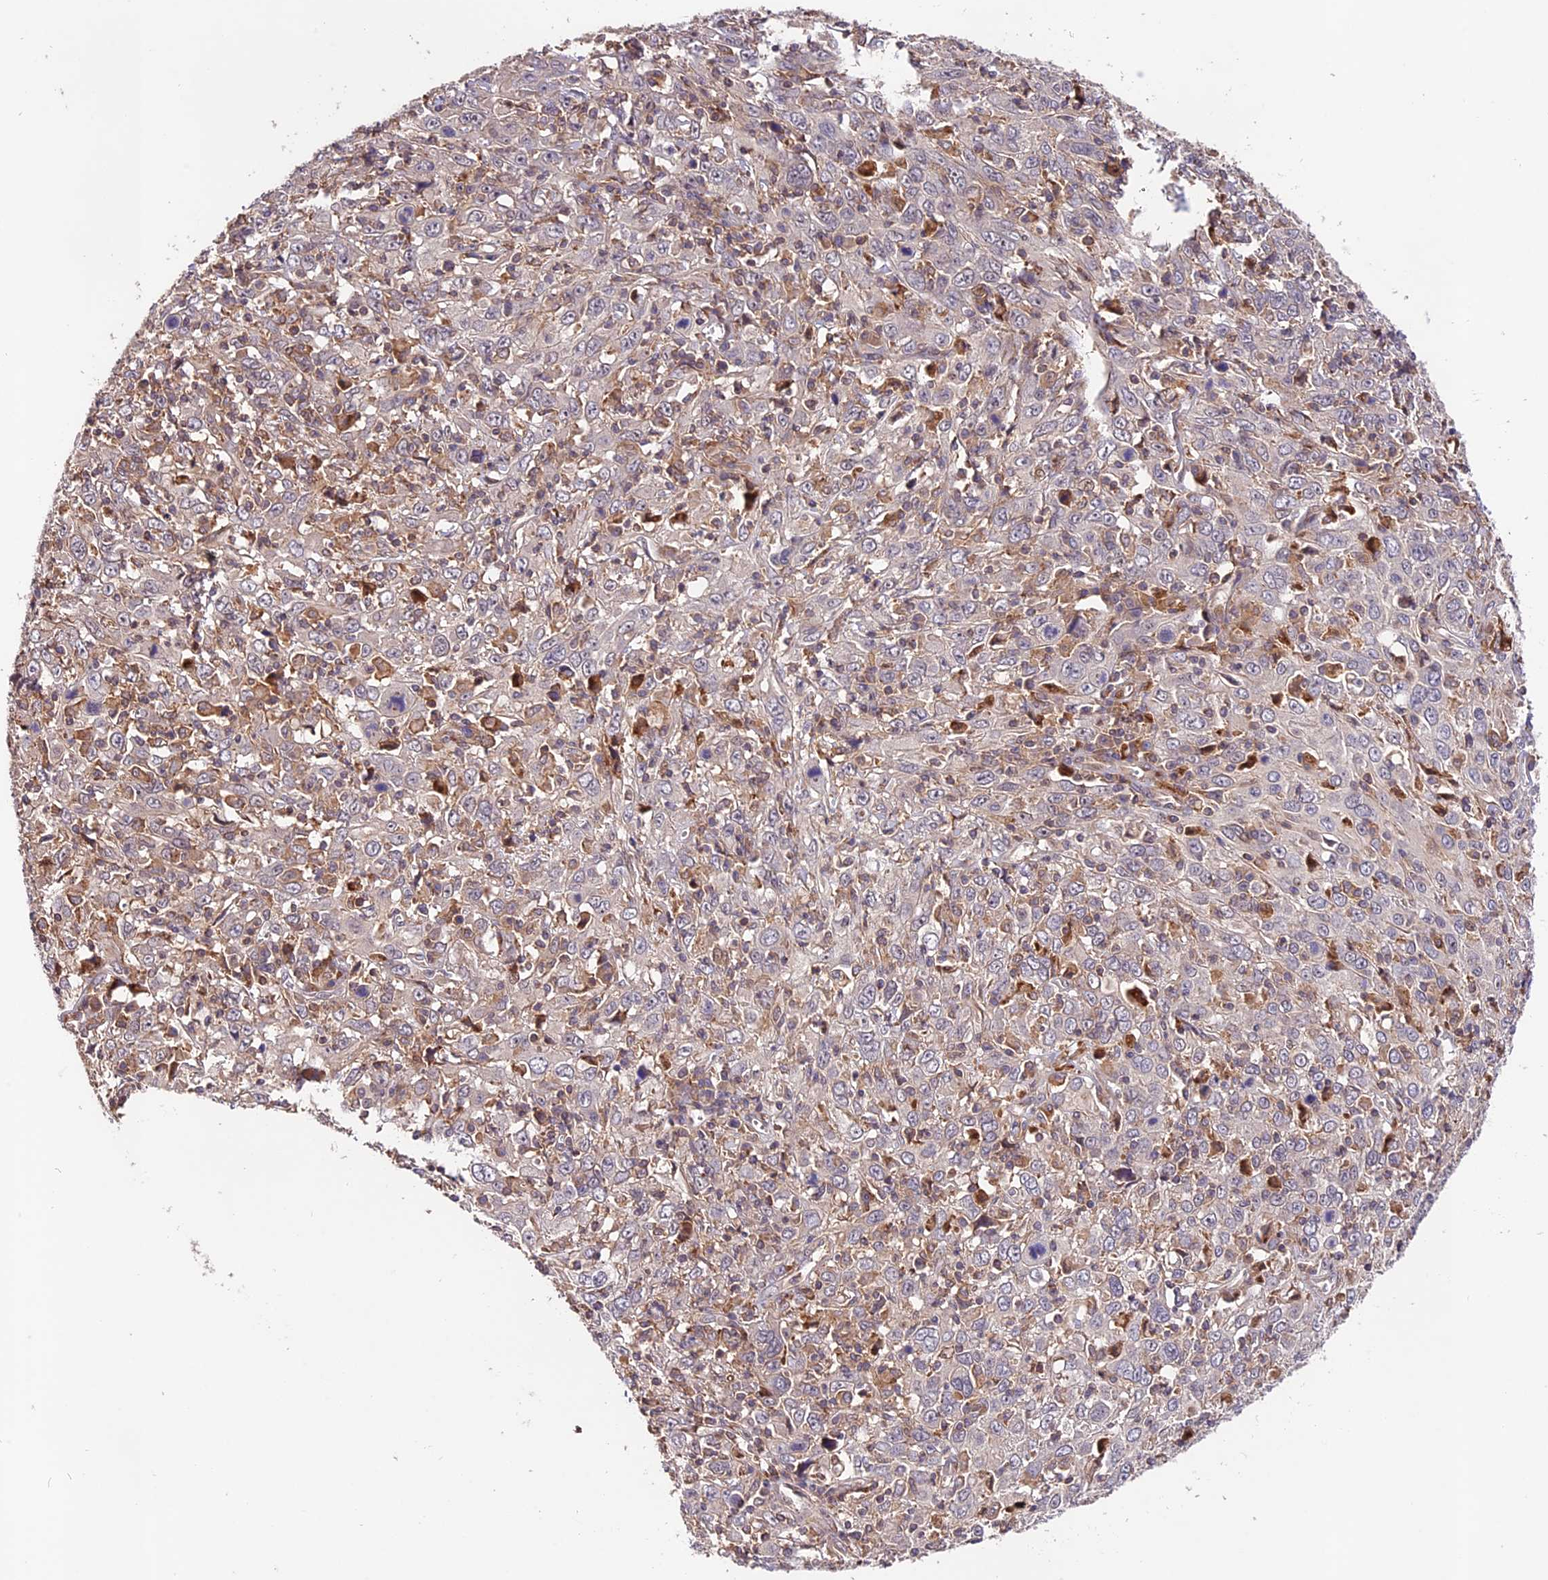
{"staining": {"intensity": "negative", "quantity": "none", "location": "none"}, "tissue": "cervical cancer", "cell_type": "Tumor cells", "image_type": "cancer", "snomed": [{"axis": "morphology", "description": "Squamous cell carcinoma, NOS"}, {"axis": "topography", "description": "Cervix"}], "caption": "IHC of human cervical cancer displays no staining in tumor cells.", "gene": "CACNA1H", "patient": {"sex": "female", "age": 46}}